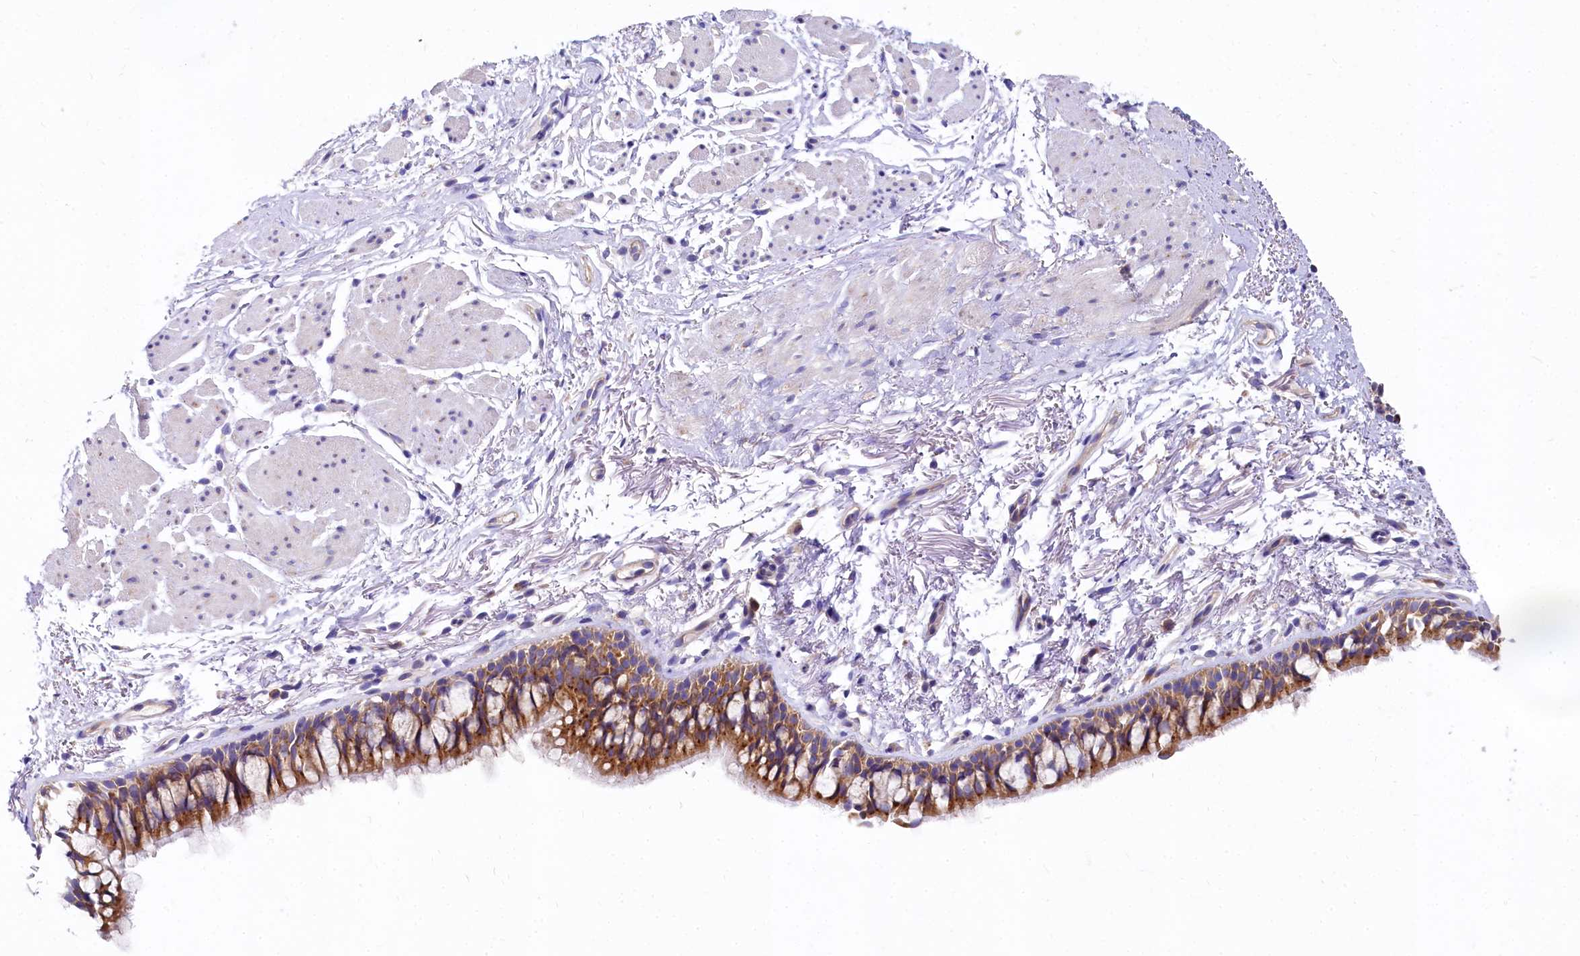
{"staining": {"intensity": "moderate", "quantity": ">75%", "location": "cytoplasmic/membranous"}, "tissue": "bronchus", "cell_type": "Respiratory epithelial cells", "image_type": "normal", "snomed": [{"axis": "morphology", "description": "Normal tissue, NOS"}, {"axis": "topography", "description": "Cartilage tissue"}, {"axis": "topography", "description": "Bronchus"}], "caption": "Protein analysis of unremarkable bronchus exhibits moderate cytoplasmic/membranous positivity in approximately >75% of respiratory epithelial cells. (DAB (3,3'-diaminobenzidine) = brown stain, brightfield microscopy at high magnification).", "gene": "QARS1", "patient": {"sex": "female", "age": 73}}